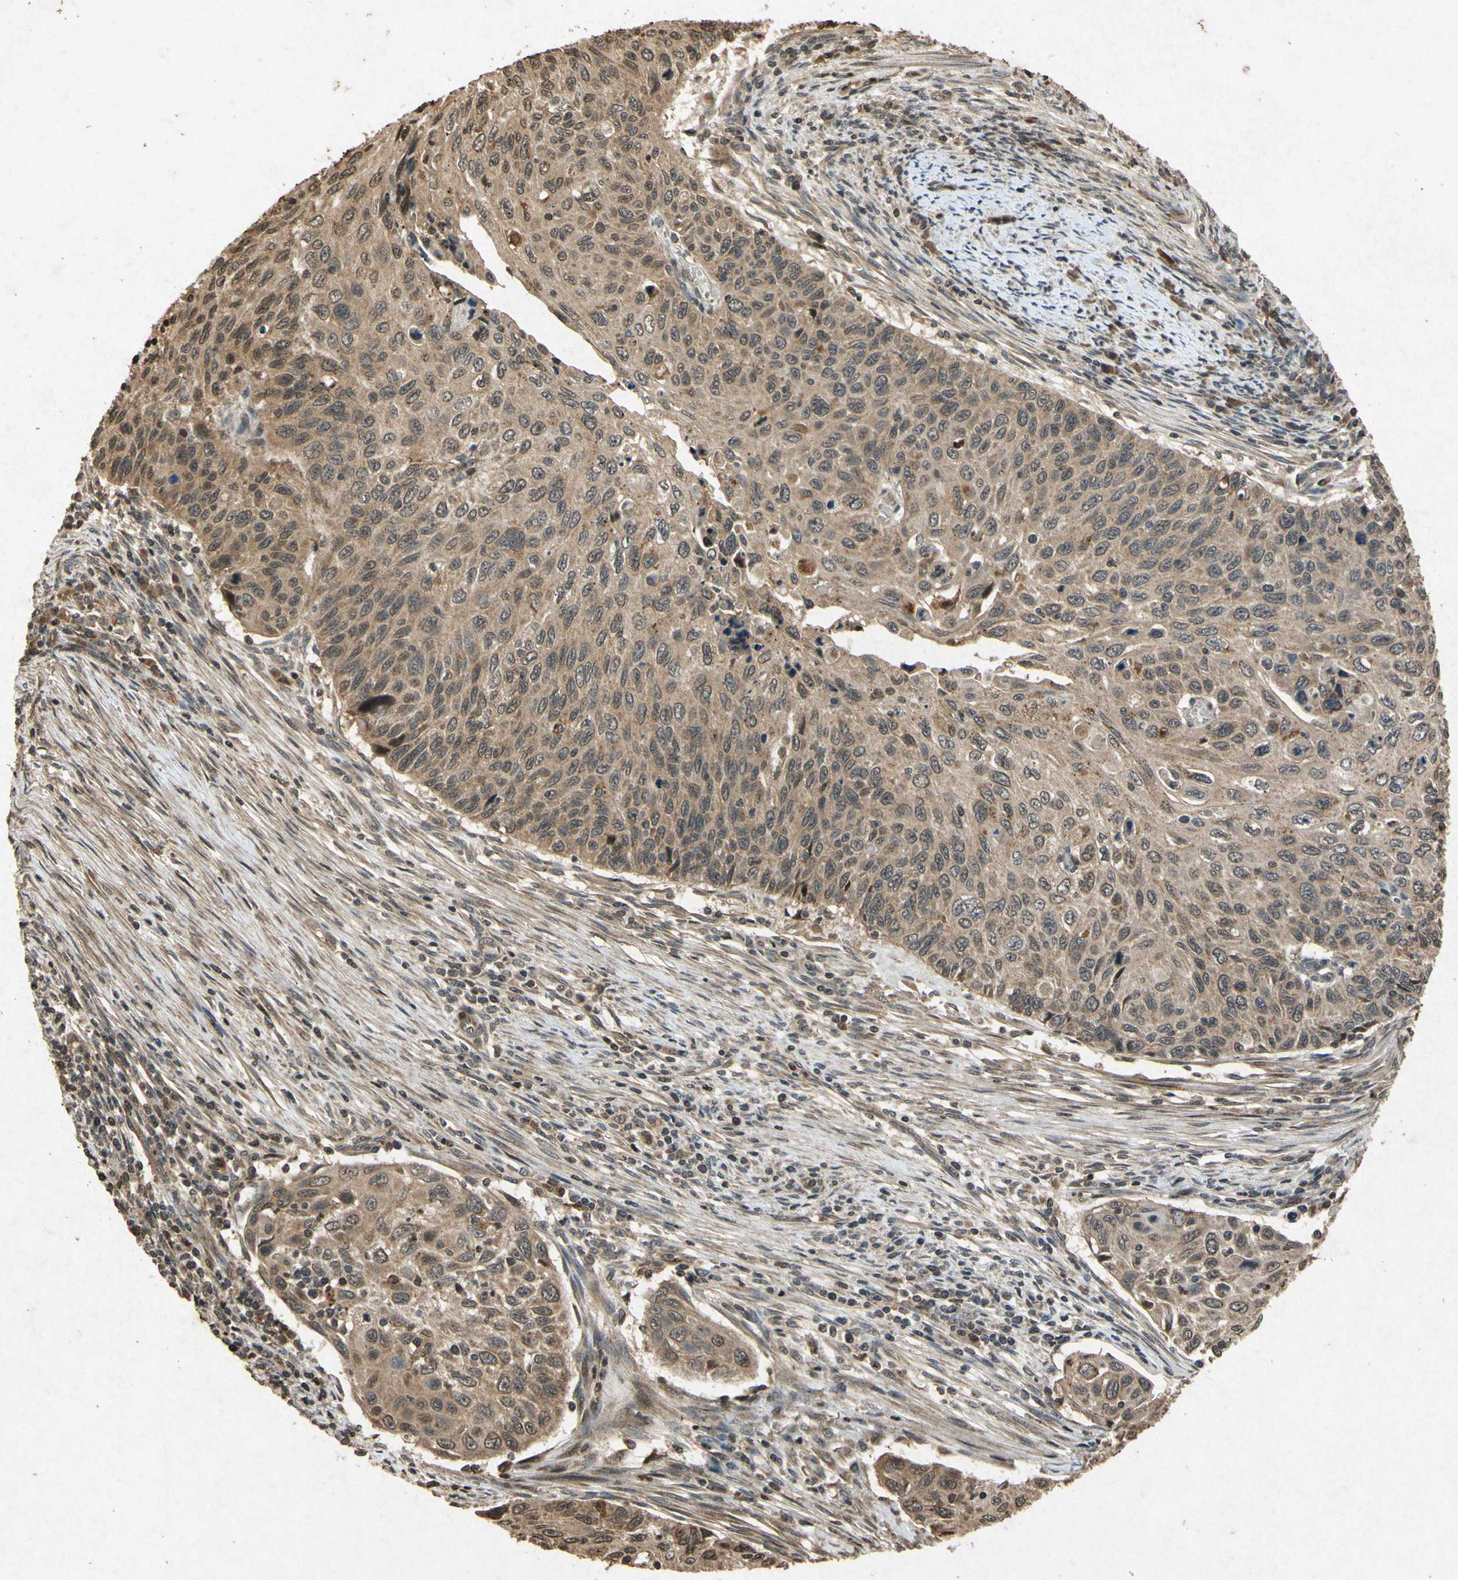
{"staining": {"intensity": "moderate", "quantity": ">75%", "location": "cytoplasmic/membranous,nuclear"}, "tissue": "cervical cancer", "cell_type": "Tumor cells", "image_type": "cancer", "snomed": [{"axis": "morphology", "description": "Squamous cell carcinoma, NOS"}, {"axis": "topography", "description": "Cervix"}], "caption": "Tumor cells demonstrate medium levels of moderate cytoplasmic/membranous and nuclear positivity in about >75% of cells in squamous cell carcinoma (cervical).", "gene": "ATP6V1H", "patient": {"sex": "female", "age": 70}}